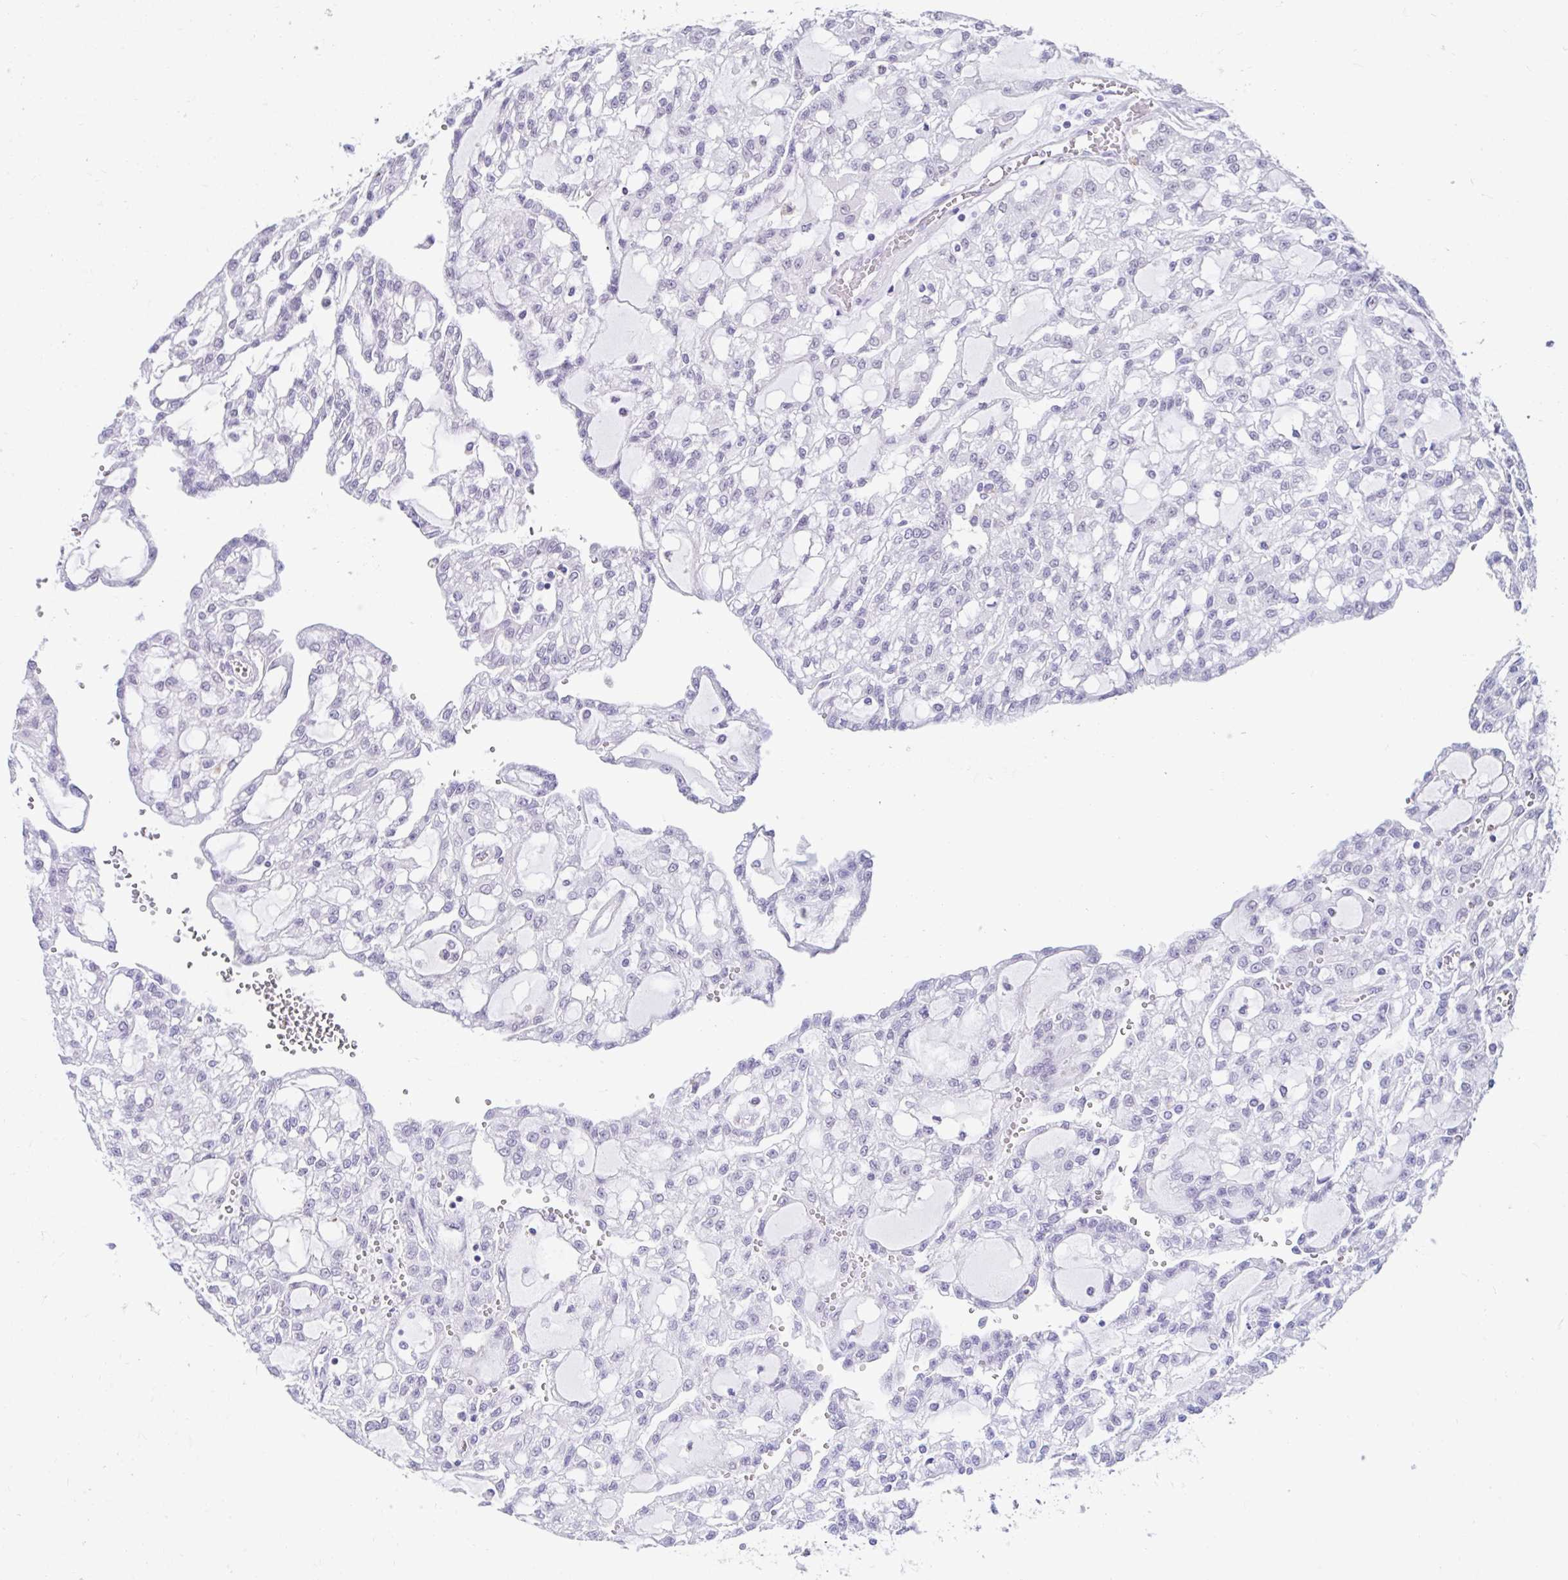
{"staining": {"intensity": "negative", "quantity": "none", "location": "none"}, "tissue": "renal cancer", "cell_type": "Tumor cells", "image_type": "cancer", "snomed": [{"axis": "morphology", "description": "Adenocarcinoma, NOS"}, {"axis": "topography", "description": "Kidney"}], "caption": "Immunohistochemistry (IHC) histopathology image of human adenocarcinoma (renal) stained for a protein (brown), which displays no positivity in tumor cells.", "gene": "DCAF17", "patient": {"sex": "male", "age": 63}}